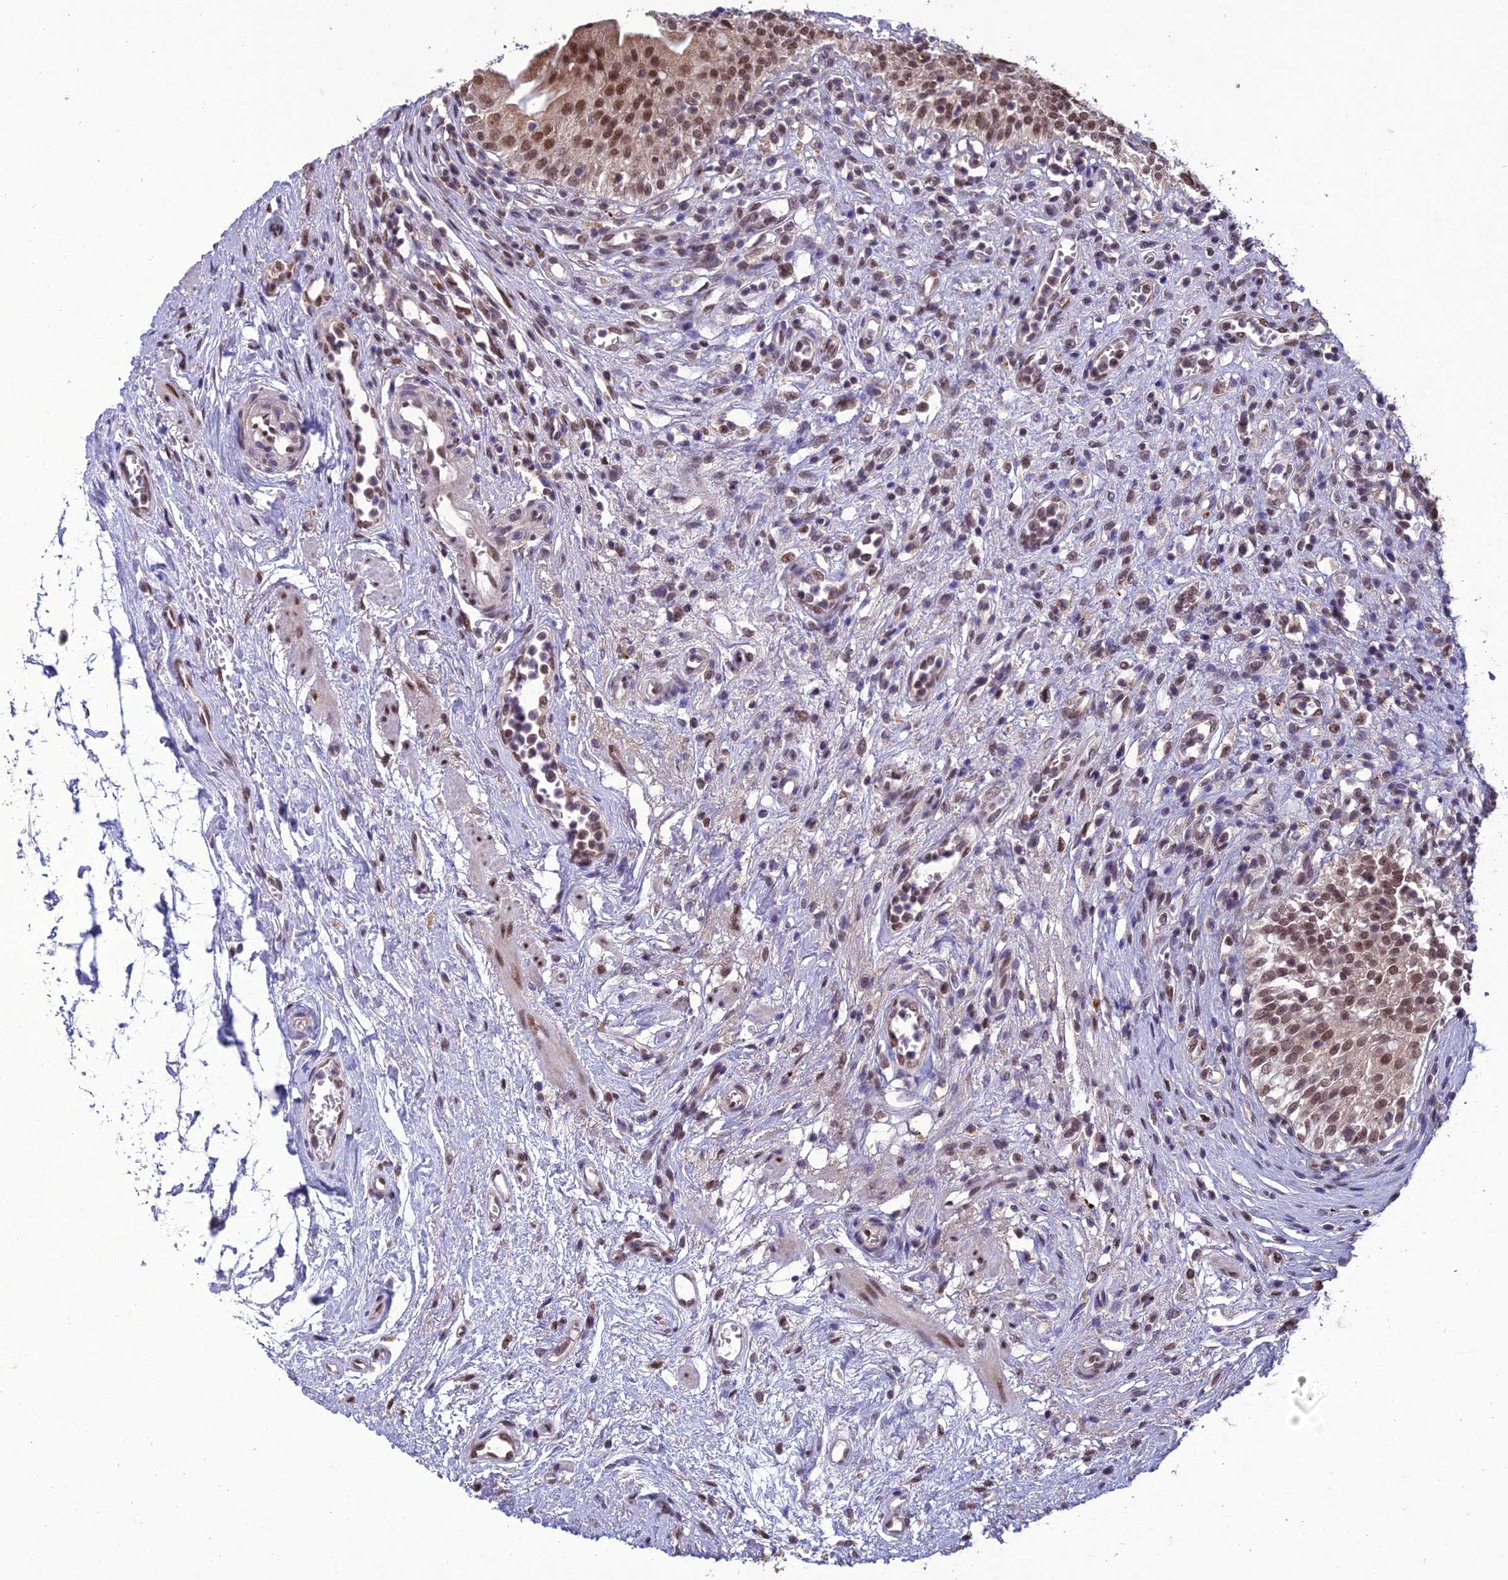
{"staining": {"intensity": "moderate", "quantity": ">75%", "location": "nuclear"}, "tissue": "urinary bladder", "cell_type": "Urothelial cells", "image_type": "normal", "snomed": [{"axis": "morphology", "description": "Normal tissue, NOS"}, {"axis": "morphology", "description": "Inflammation, NOS"}, {"axis": "topography", "description": "Urinary bladder"}], "caption": "This image displays immunohistochemistry (IHC) staining of benign urinary bladder, with medium moderate nuclear staining in about >75% of urothelial cells.", "gene": "RANBP3", "patient": {"sex": "male", "age": 63}}